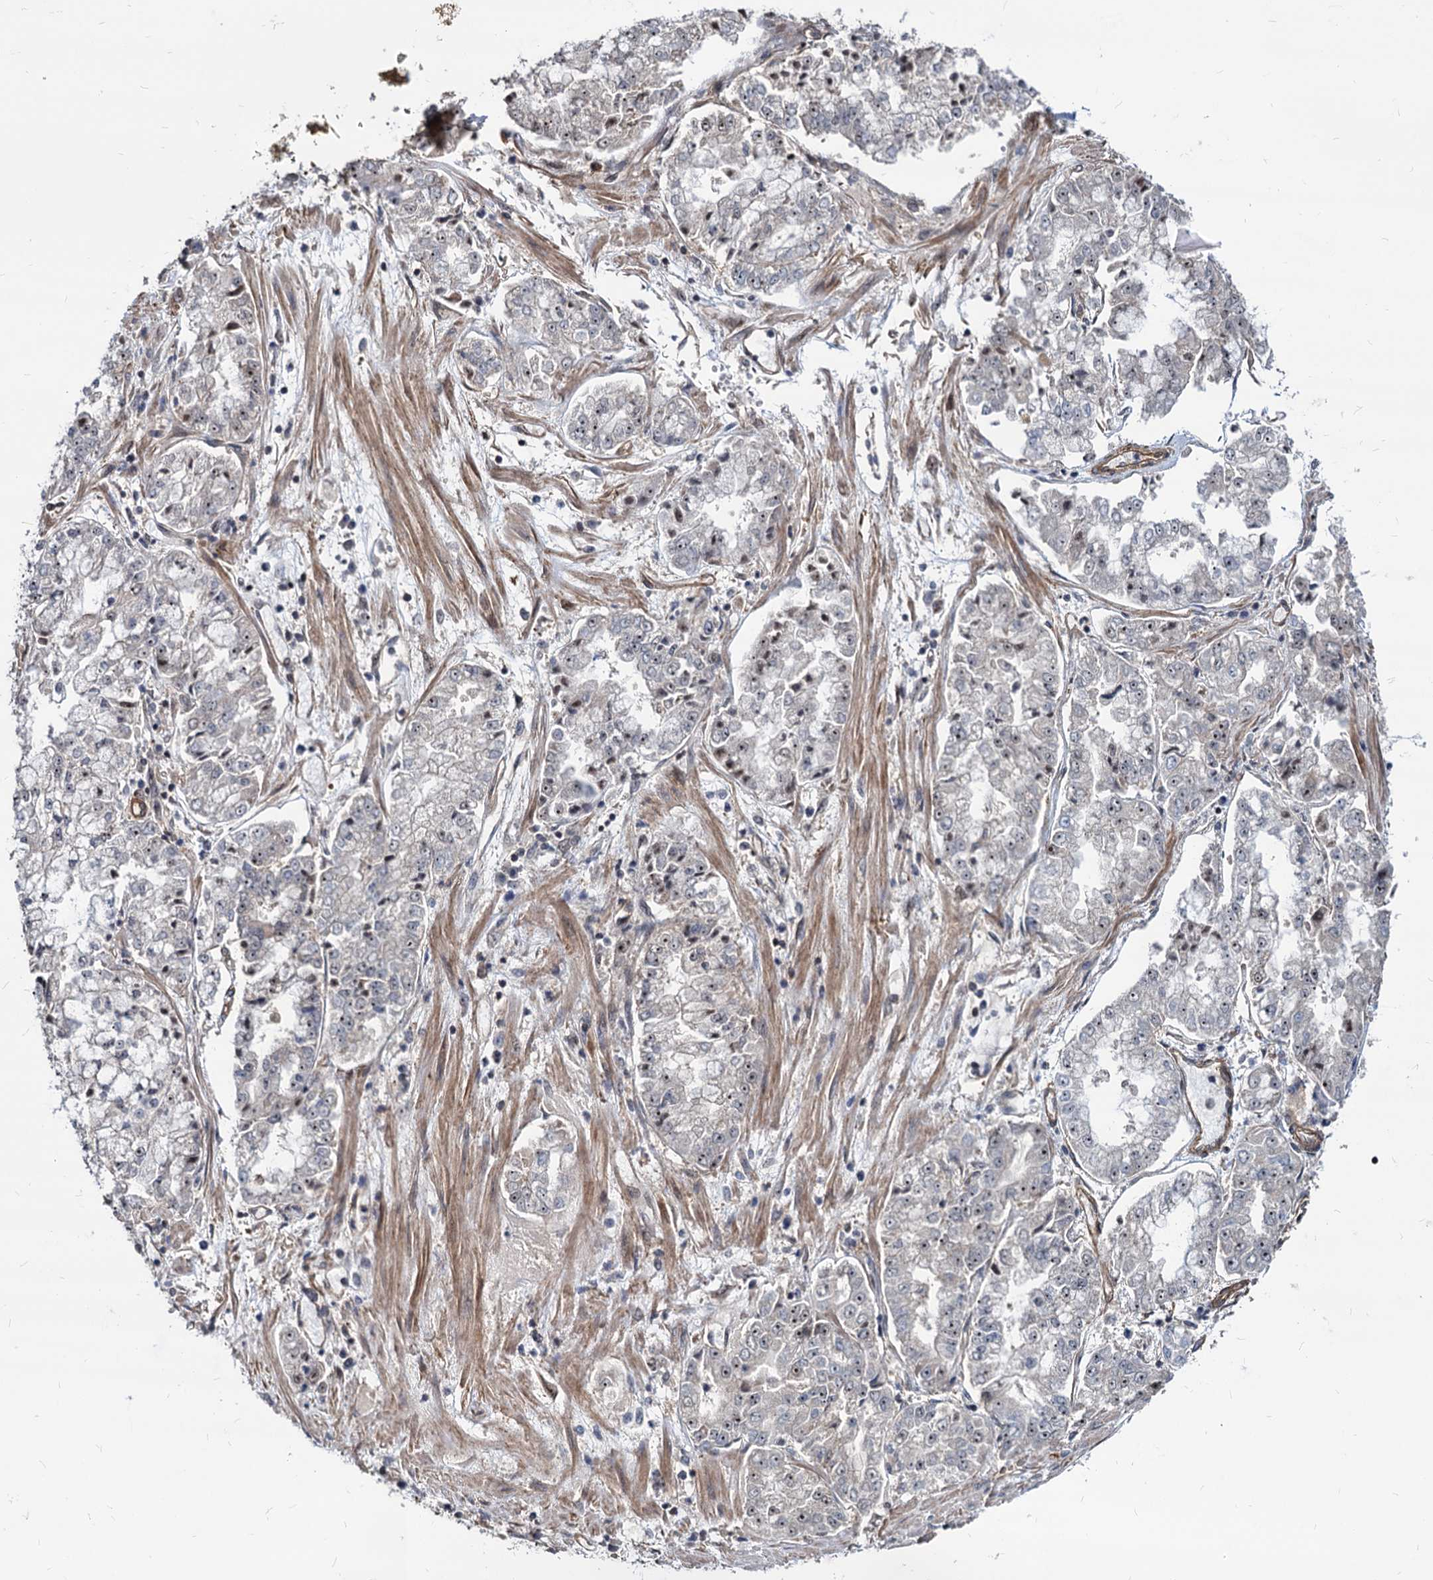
{"staining": {"intensity": "weak", "quantity": "<25%", "location": "nuclear"}, "tissue": "stomach cancer", "cell_type": "Tumor cells", "image_type": "cancer", "snomed": [{"axis": "morphology", "description": "Adenocarcinoma, NOS"}, {"axis": "topography", "description": "Stomach"}], "caption": "Image shows no significant protein staining in tumor cells of stomach cancer (adenocarcinoma).", "gene": "UBLCP1", "patient": {"sex": "male", "age": 76}}